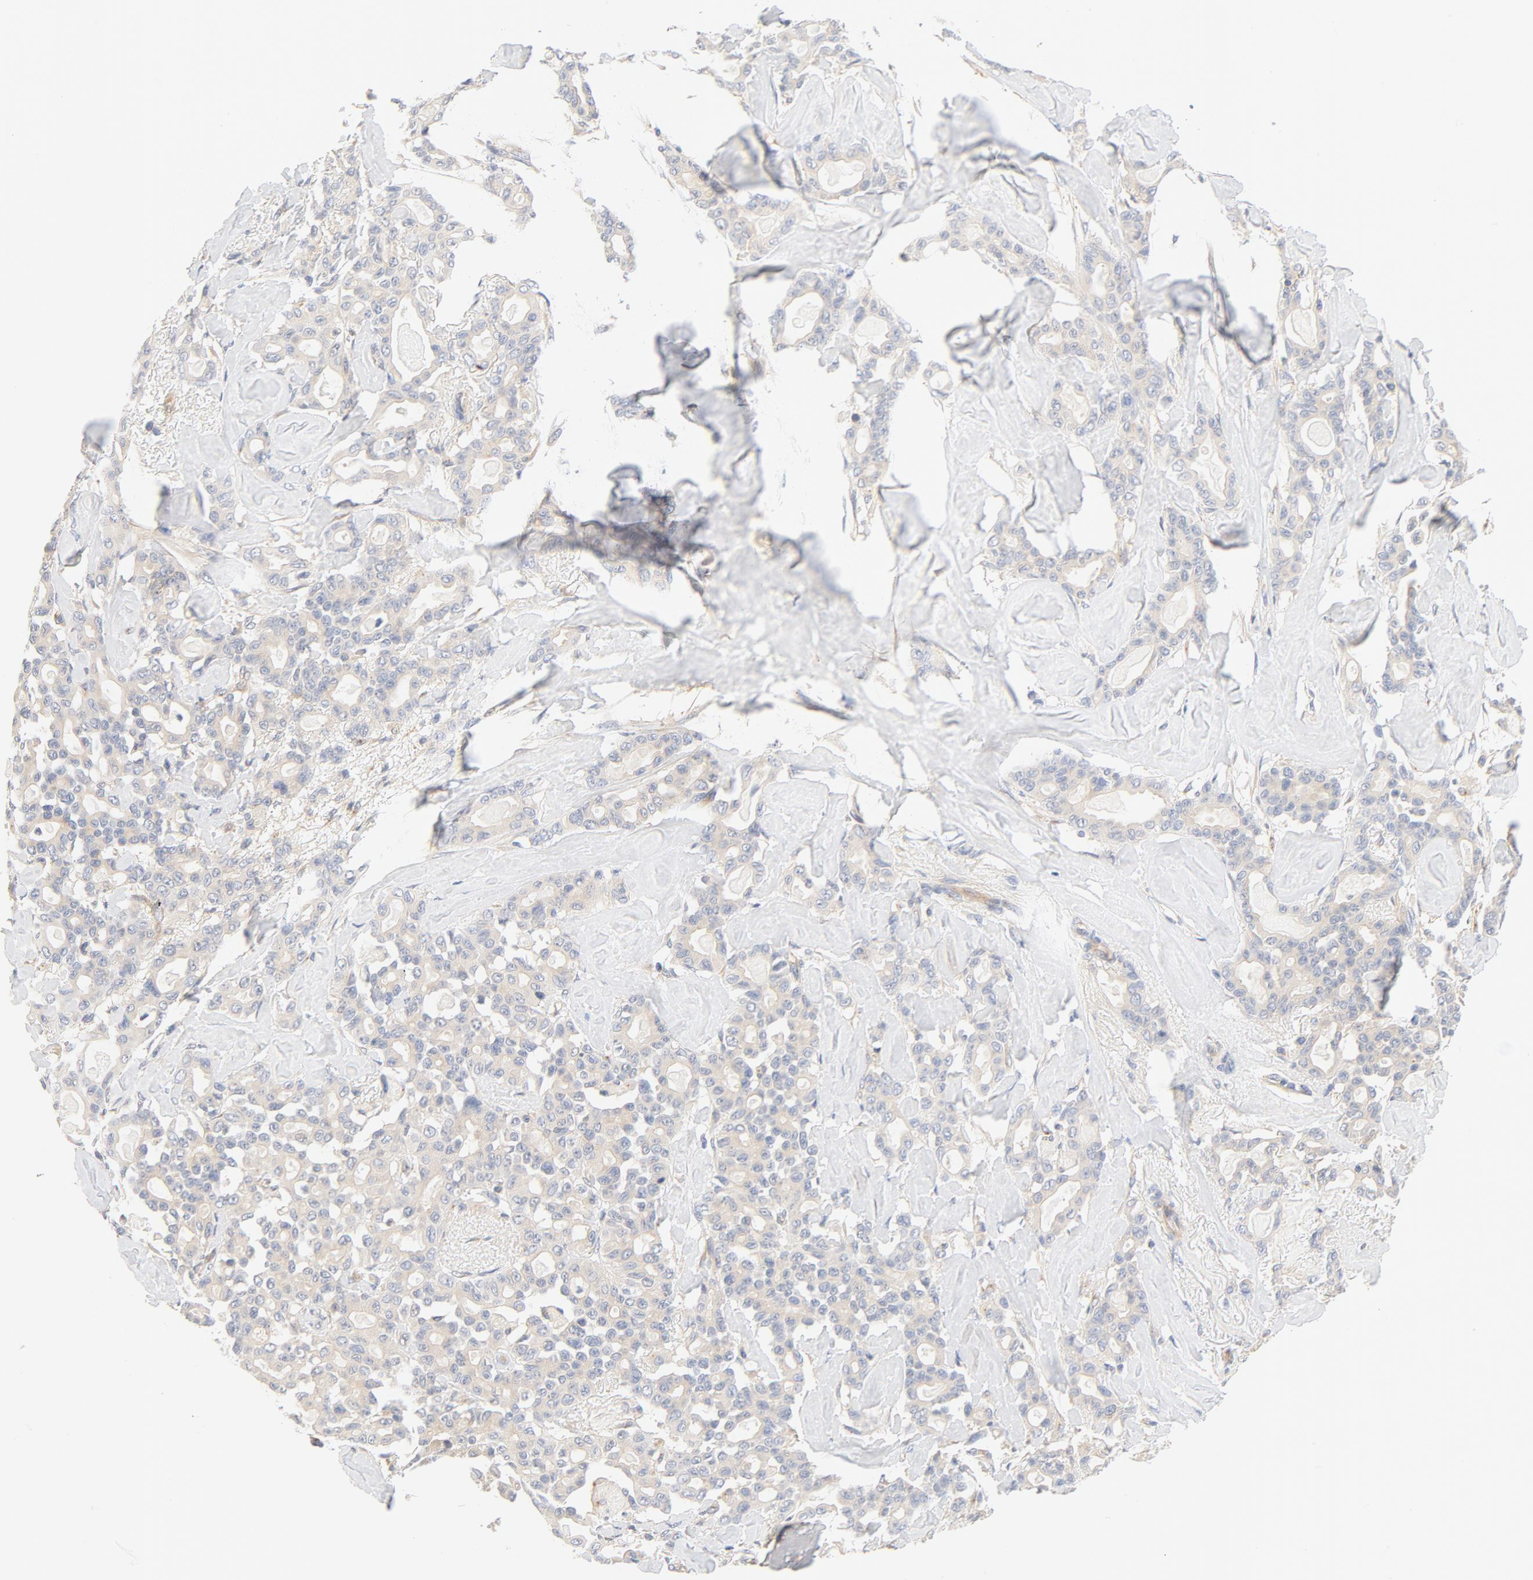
{"staining": {"intensity": "weak", "quantity": ">75%", "location": "cytoplasmic/membranous"}, "tissue": "pancreatic cancer", "cell_type": "Tumor cells", "image_type": "cancer", "snomed": [{"axis": "morphology", "description": "Adenocarcinoma, NOS"}, {"axis": "topography", "description": "Pancreas"}], "caption": "DAB (3,3'-diaminobenzidine) immunohistochemical staining of human pancreatic cancer (adenocarcinoma) demonstrates weak cytoplasmic/membranous protein staining in about >75% of tumor cells.", "gene": "DYNC1H1", "patient": {"sex": "male", "age": 63}}